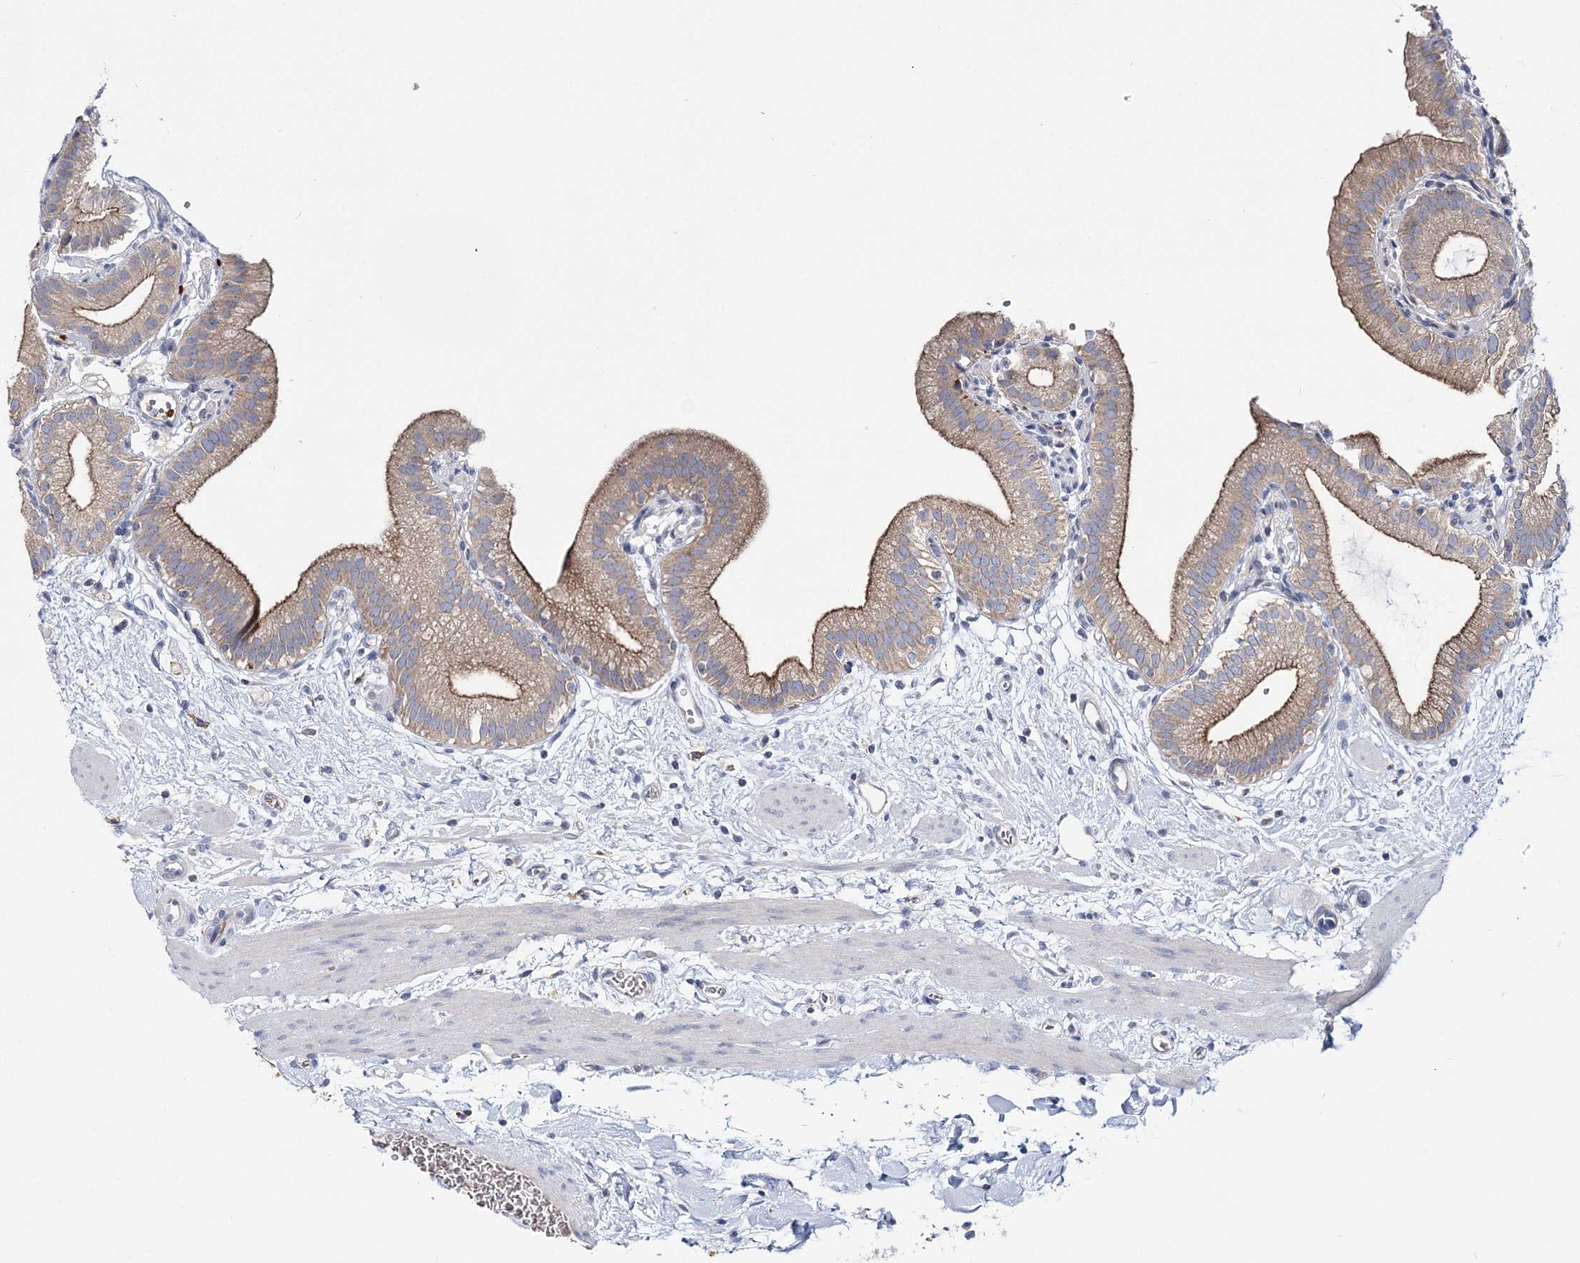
{"staining": {"intensity": "moderate", "quantity": ">75%", "location": "cytoplasmic/membranous"}, "tissue": "gallbladder", "cell_type": "Glandular cells", "image_type": "normal", "snomed": [{"axis": "morphology", "description": "Normal tissue, NOS"}, {"axis": "topography", "description": "Gallbladder"}], "caption": "Gallbladder stained with IHC displays moderate cytoplasmic/membranous expression in approximately >75% of glandular cells.", "gene": "ATP11B", "patient": {"sex": "male", "age": 55}}